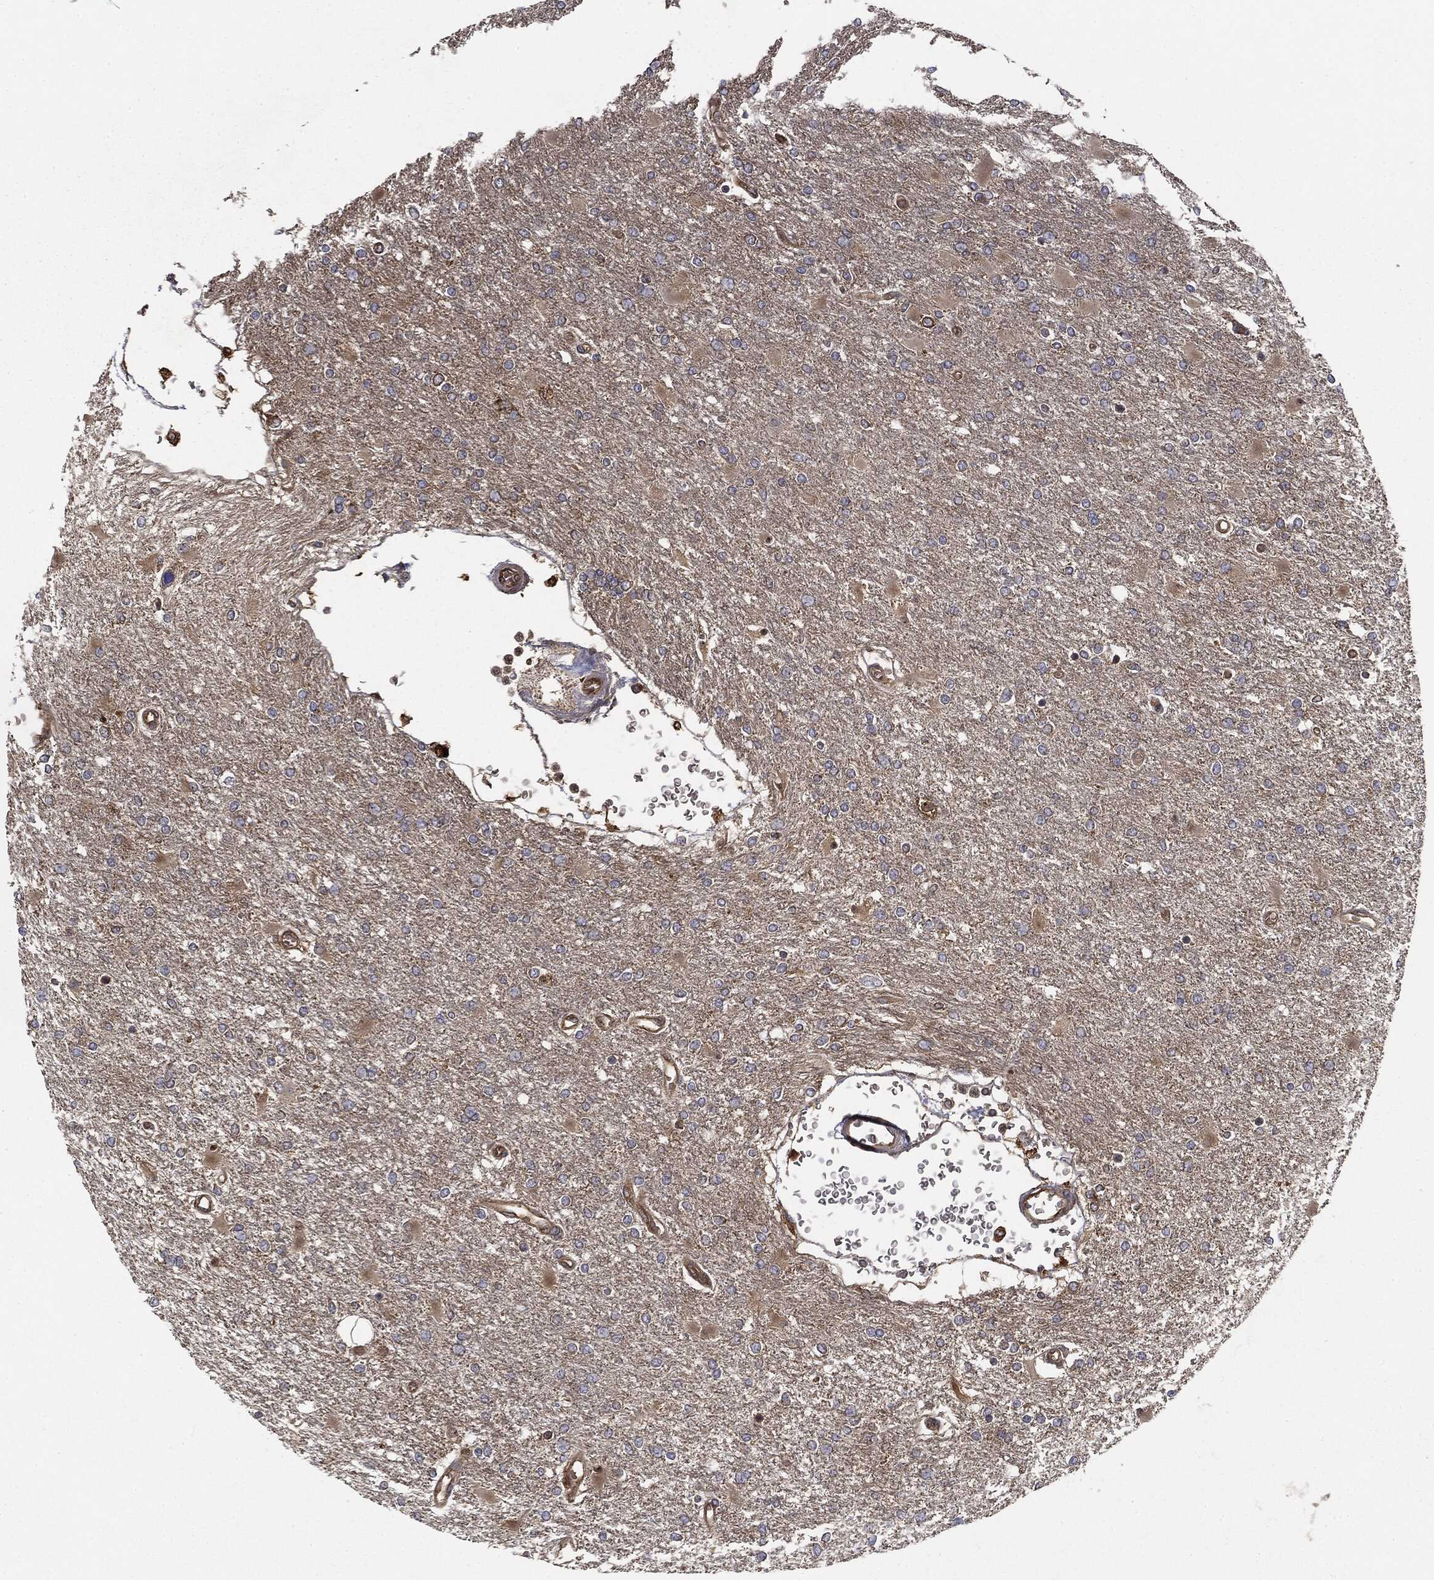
{"staining": {"intensity": "weak", "quantity": "<25%", "location": "cytoplasmic/membranous"}, "tissue": "glioma", "cell_type": "Tumor cells", "image_type": "cancer", "snomed": [{"axis": "morphology", "description": "Glioma, malignant, High grade"}, {"axis": "topography", "description": "Cerebral cortex"}], "caption": "Tumor cells are negative for brown protein staining in glioma. (DAB (3,3'-diaminobenzidine) IHC visualized using brightfield microscopy, high magnification).", "gene": "EIF2AK2", "patient": {"sex": "male", "age": 79}}